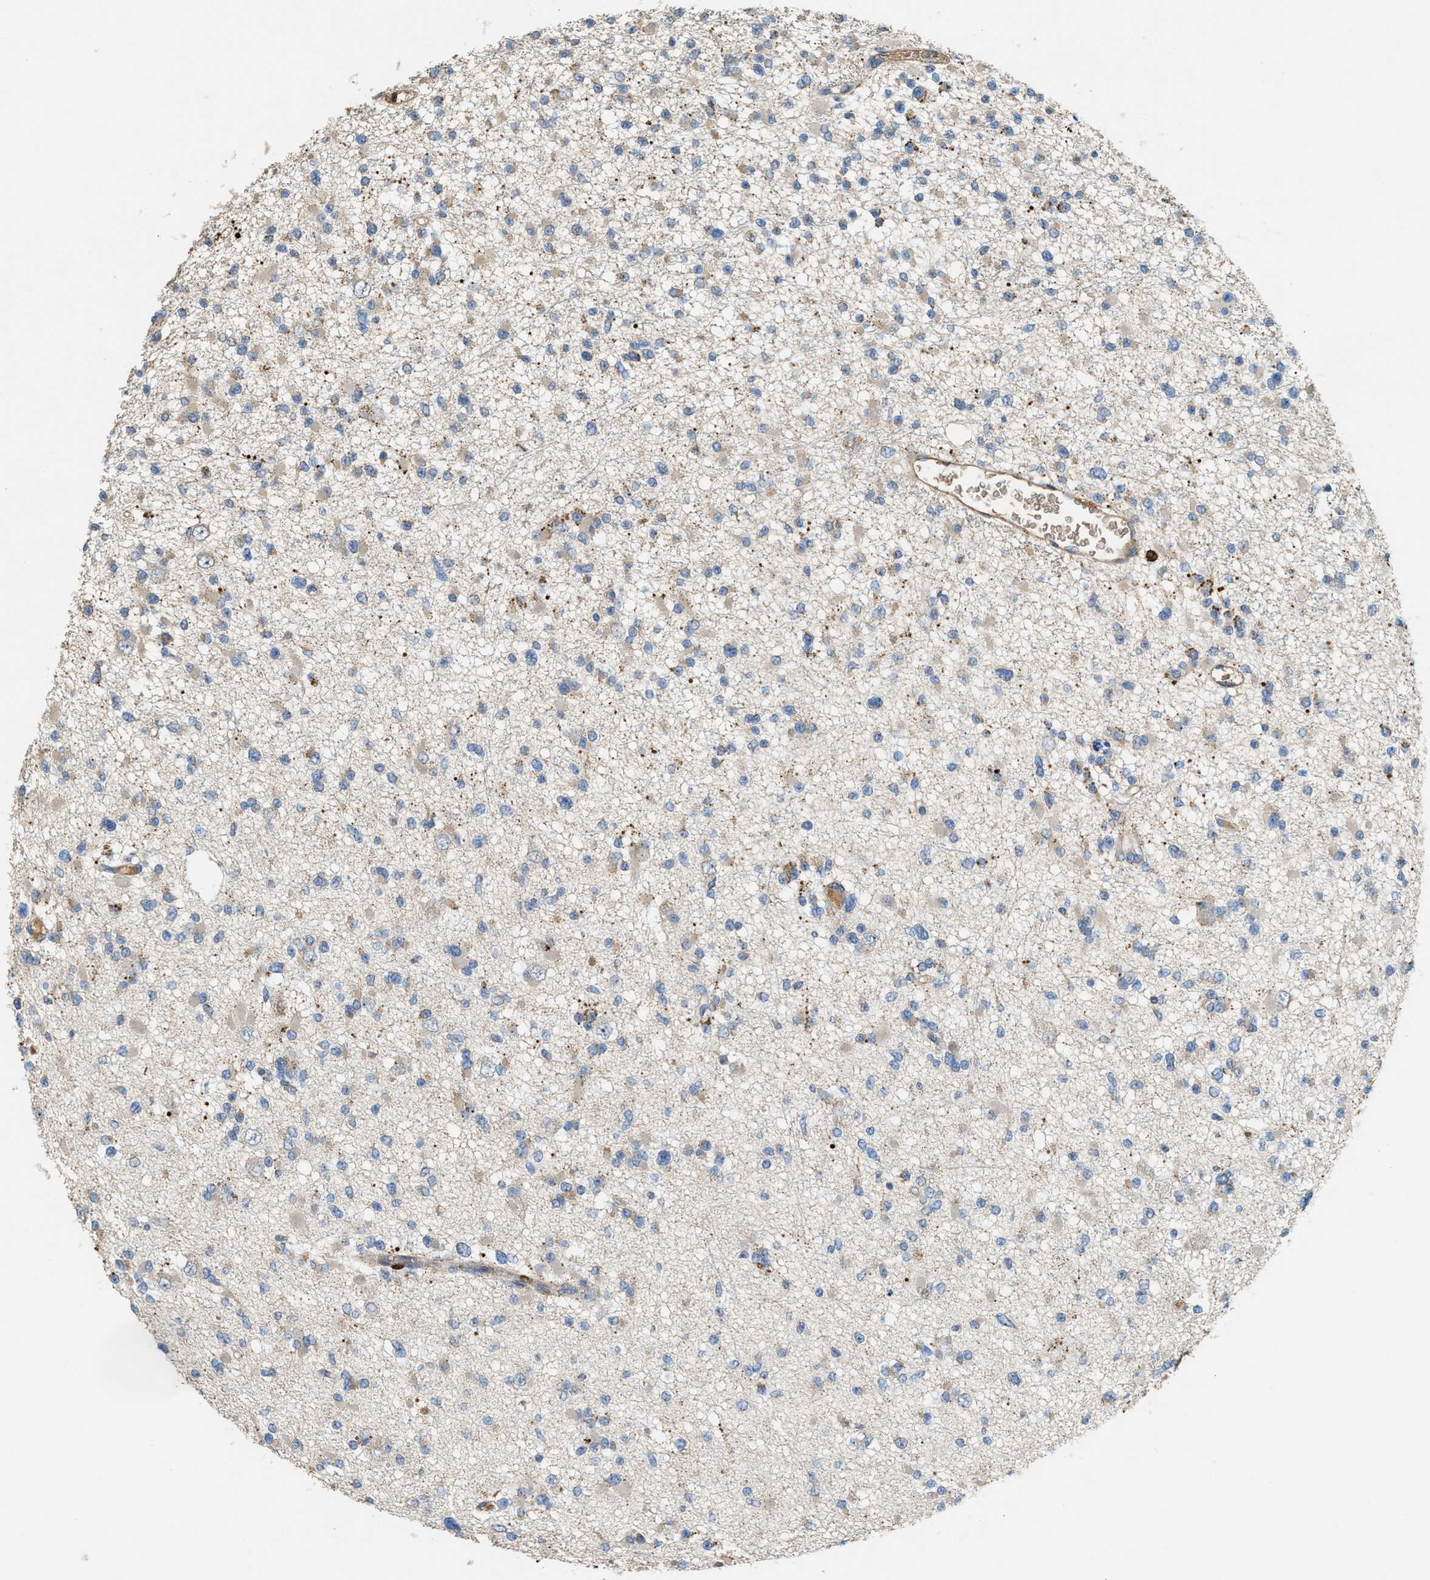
{"staining": {"intensity": "negative", "quantity": "none", "location": "none"}, "tissue": "glioma", "cell_type": "Tumor cells", "image_type": "cancer", "snomed": [{"axis": "morphology", "description": "Glioma, malignant, Low grade"}, {"axis": "topography", "description": "Brain"}], "caption": "Immunohistochemistry (IHC) micrograph of neoplastic tissue: glioma stained with DAB (3,3'-diaminobenzidine) reveals no significant protein expression in tumor cells.", "gene": "SERPINB5", "patient": {"sex": "female", "age": 22}}